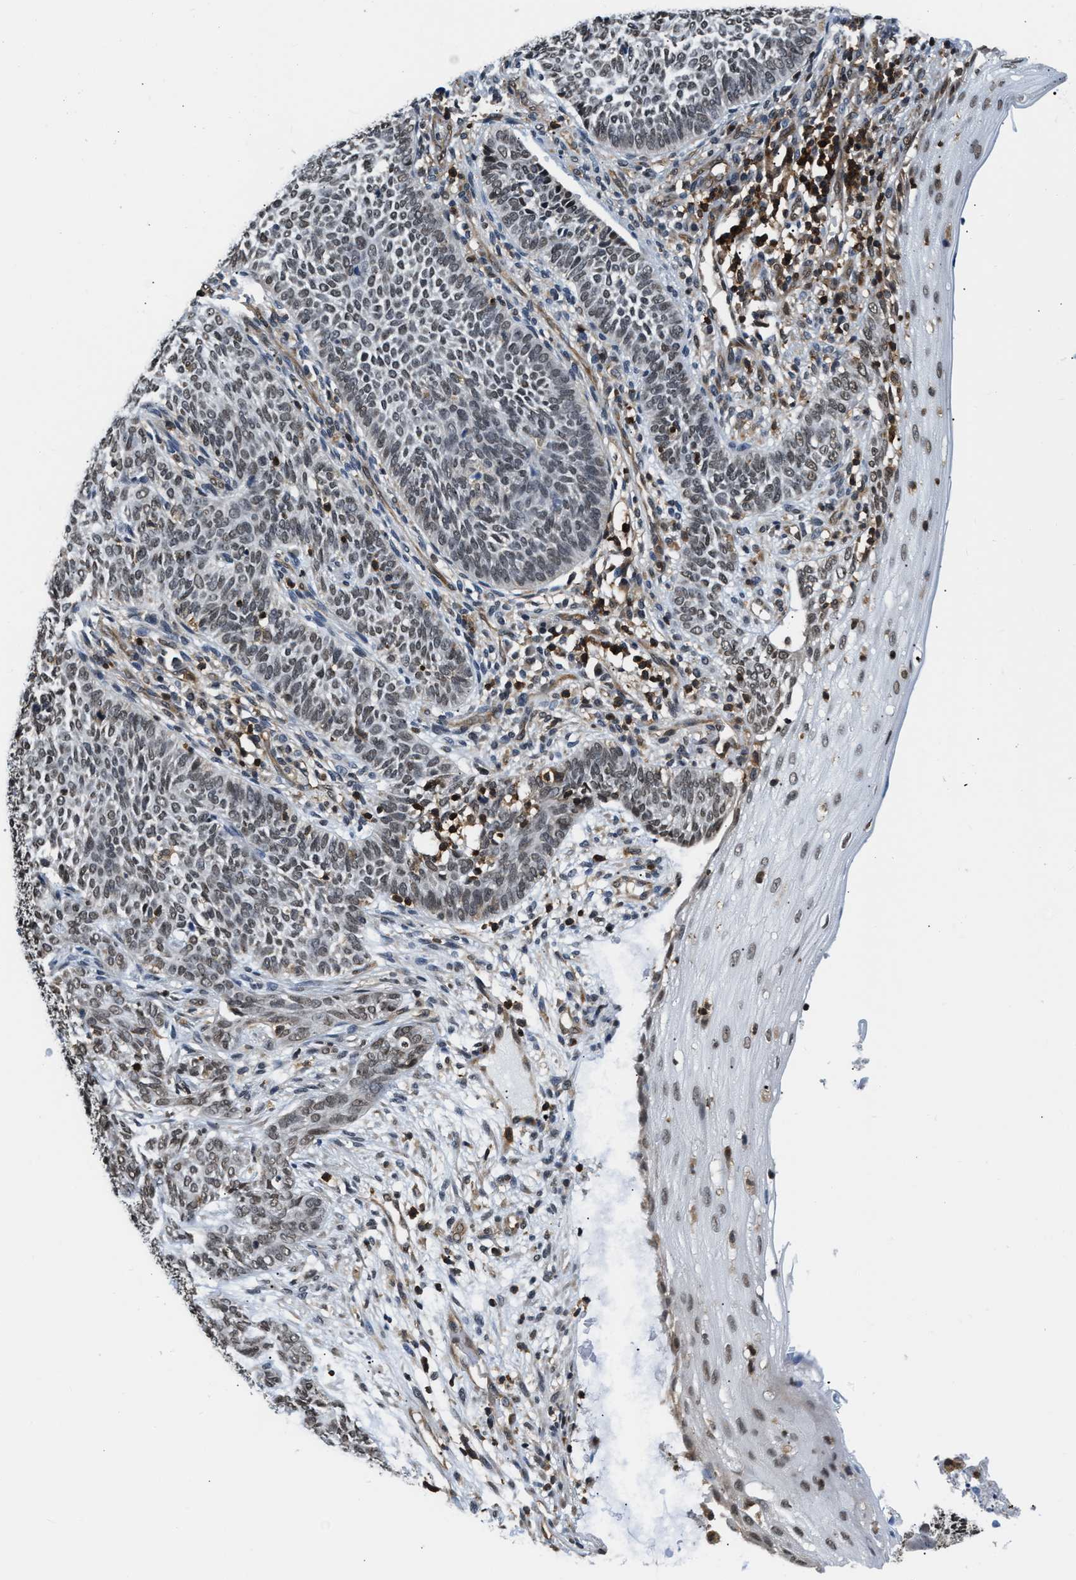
{"staining": {"intensity": "weak", "quantity": "25%-75%", "location": "nuclear"}, "tissue": "skin cancer", "cell_type": "Tumor cells", "image_type": "cancer", "snomed": [{"axis": "morphology", "description": "Basal cell carcinoma"}, {"axis": "topography", "description": "Skin"}], "caption": "Tumor cells reveal weak nuclear positivity in about 25%-75% of cells in skin cancer.", "gene": "STK10", "patient": {"sex": "male", "age": 87}}